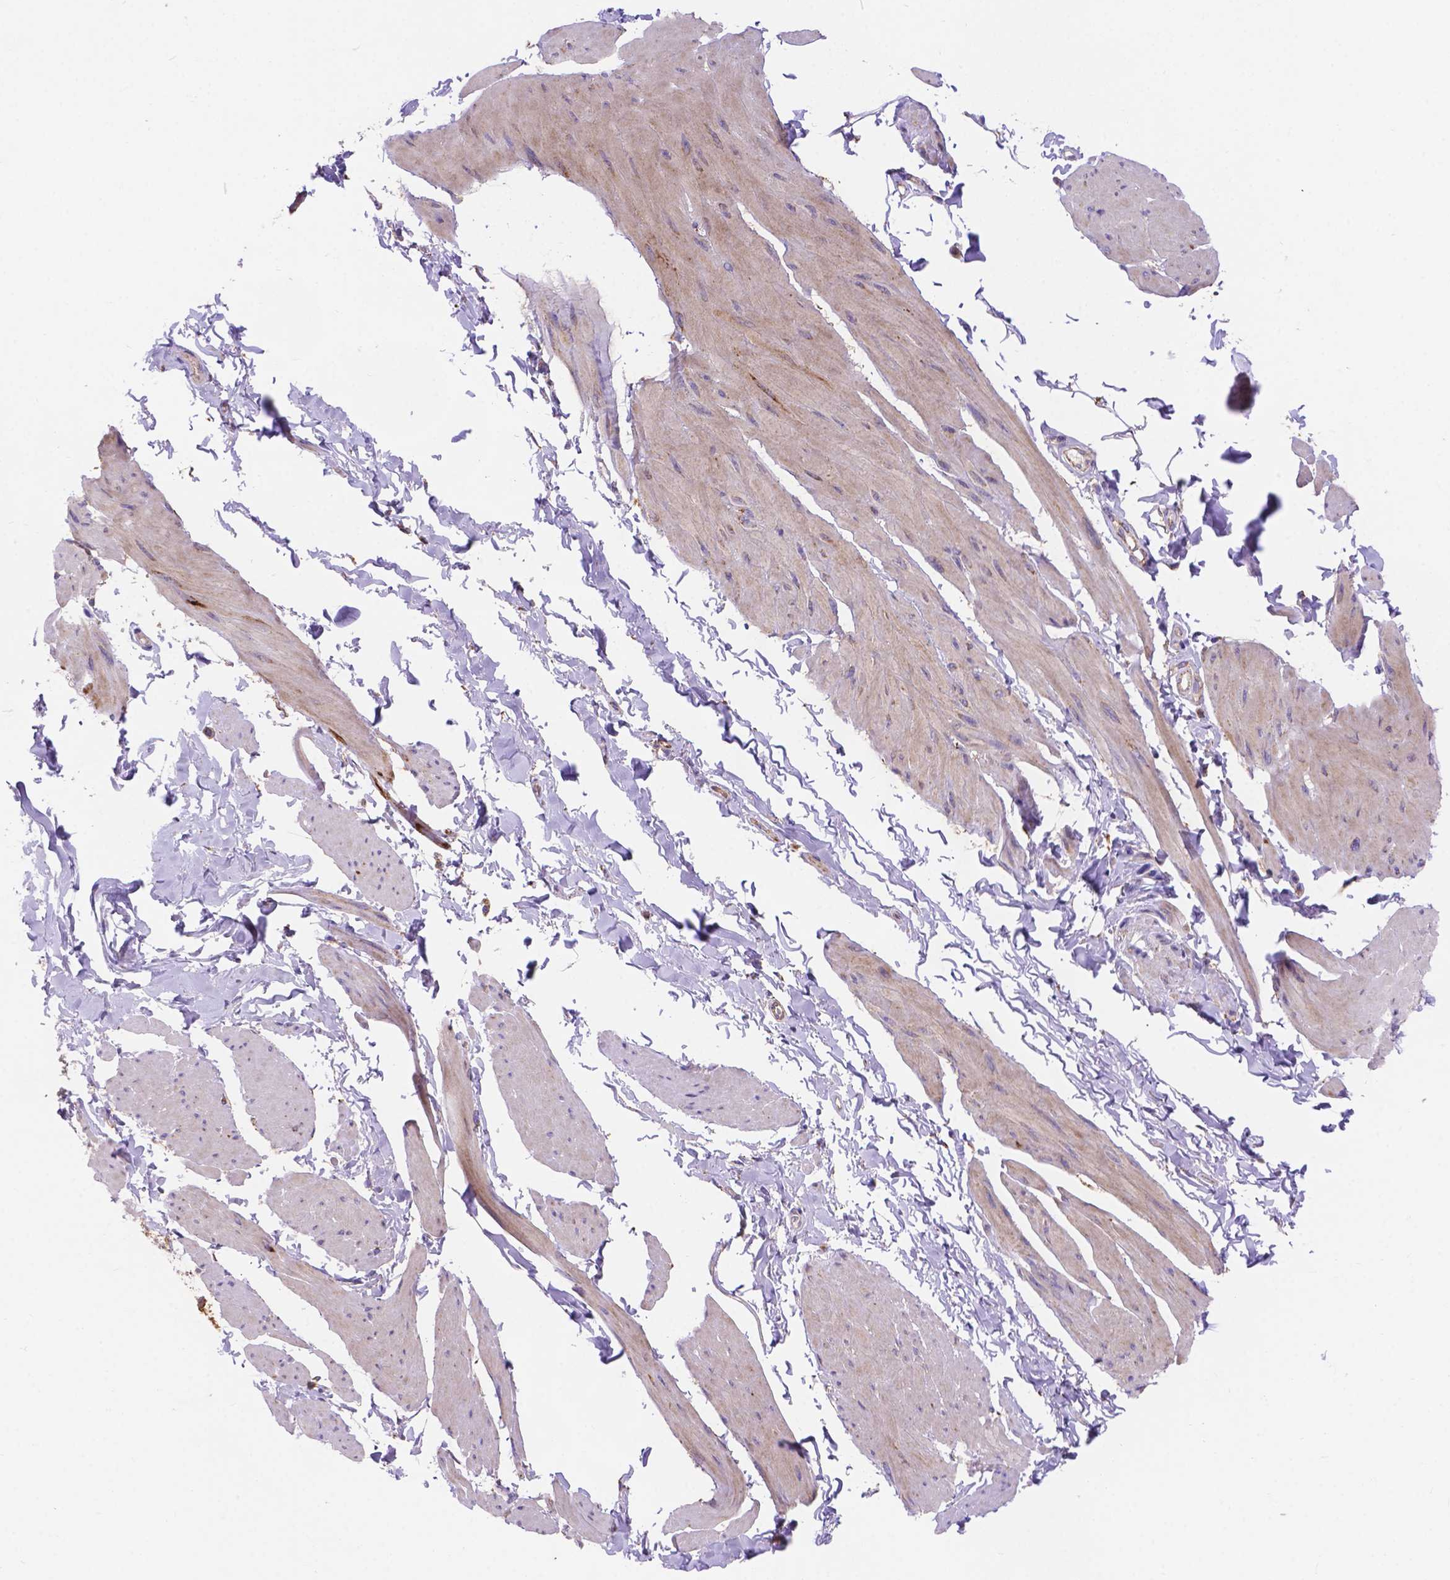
{"staining": {"intensity": "moderate", "quantity": "<25%", "location": "cytoplasmic/membranous"}, "tissue": "smooth muscle", "cell_type": "Smooth muscle cells", "image_type": "normal", "snomed": [{"axis": "morphology", "description": "Normal tissue, NOS"}, {"axis": "topography", "description": "Adipose tissue"}, {"axis": "topography", "description": "Smooth muscle"}, {"axis": "topography", "description": "Peripheral nerve tissue"}], "caption": "The histopathology image displays immunohistochemical staining of benign smooth muscle. There is moderate cytoplasmic/membranous staining is identified in about <25% of smooth muscle cells. (IHC, brightfield microscopy, high magnification).", "gene": "AK3", "patient": {"sex": "male", "age": 83}}